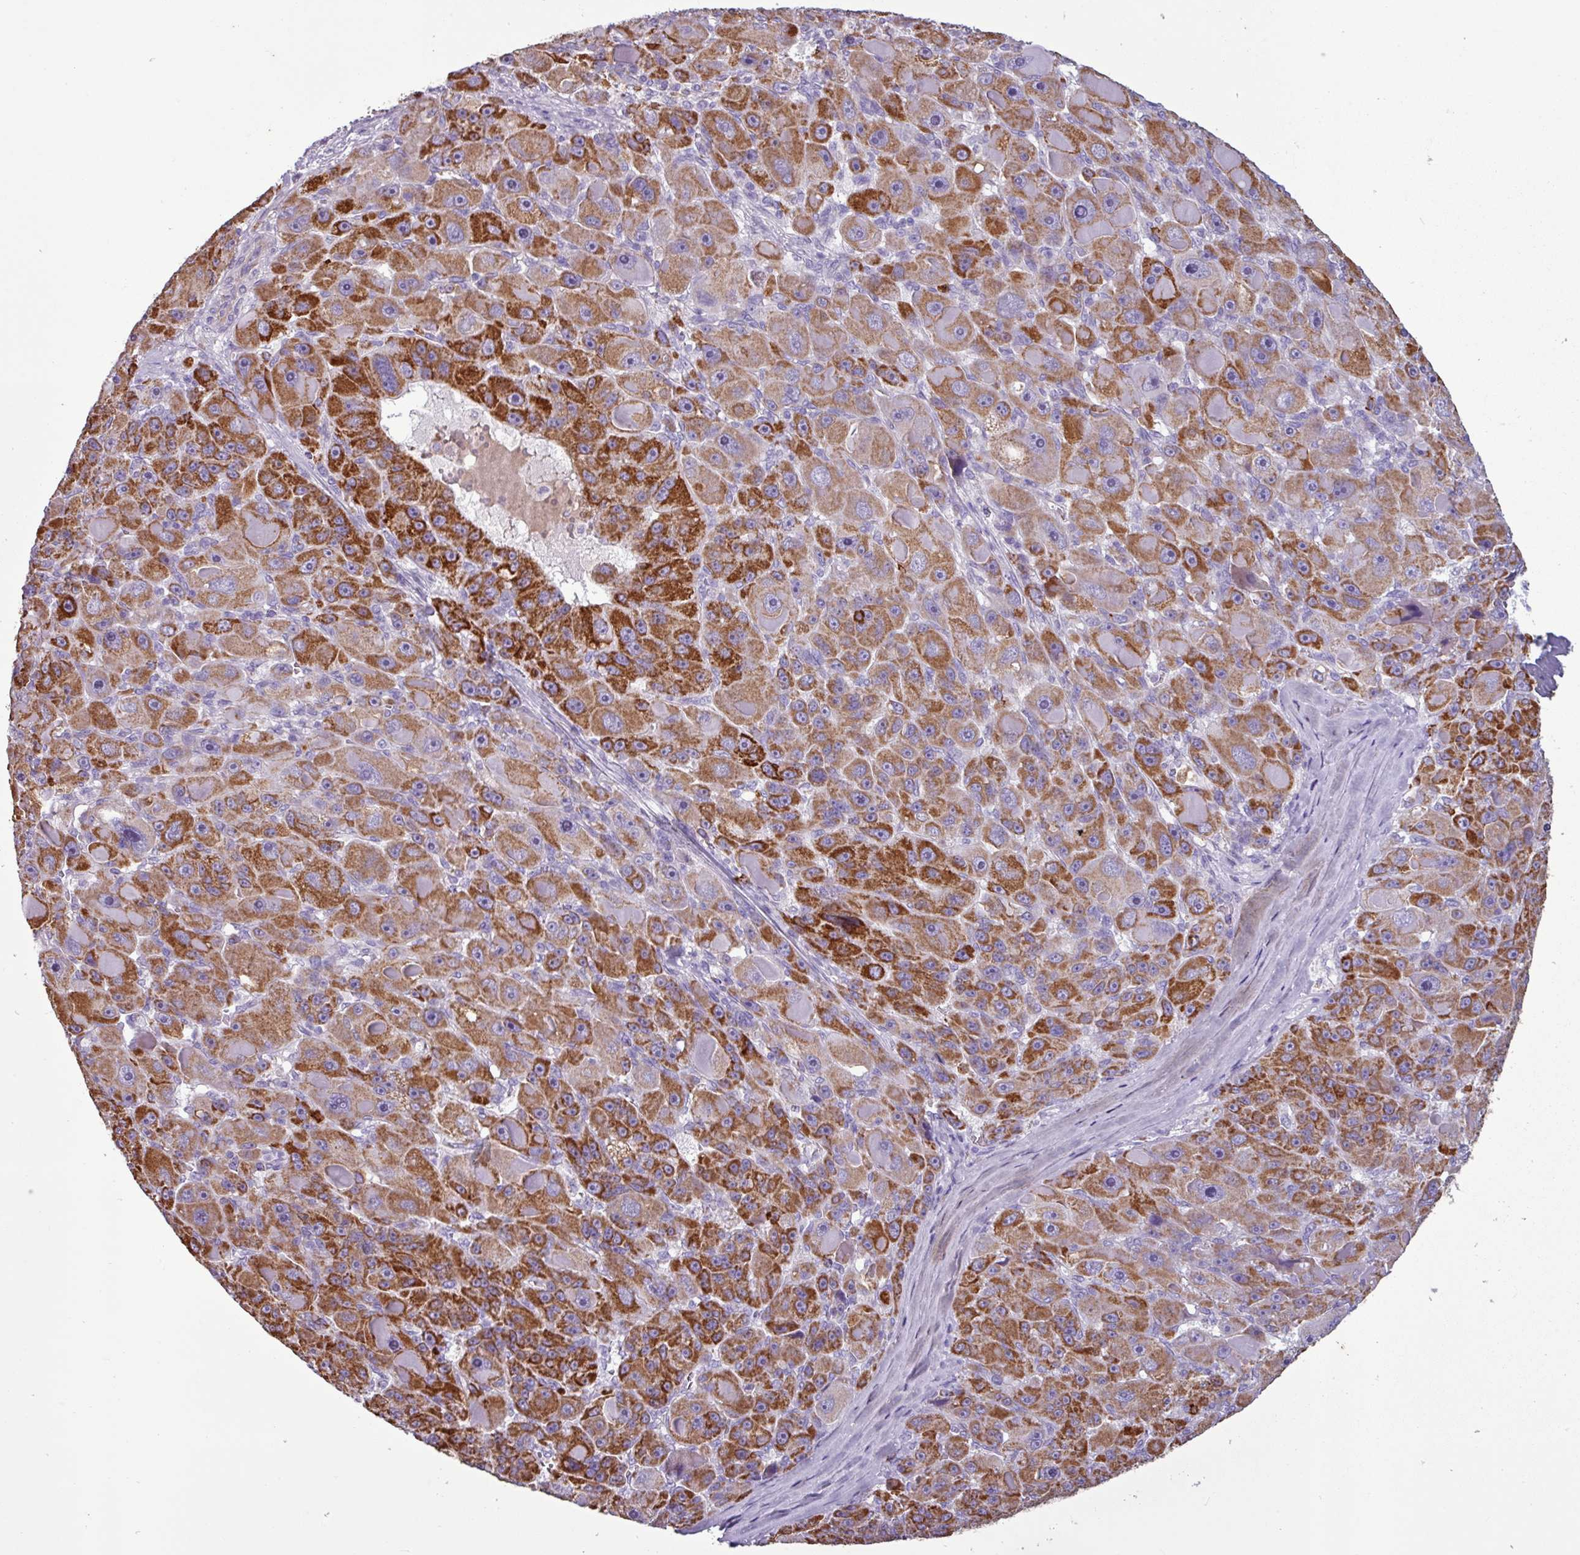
{"staining": {"intensity": "strong", "quantity": ">75%", "location": "cytoplasmic/membranous"}, "tissue": "liver cancer", "cell_type": "Tumor cells", "image_type": "cancer", "snomed": [{"axis": "morphology", "description": "Carcinoma, Hepatocellular, NOS"}, {"axis": "topography", "description": "Liver"}], "caption": "Hepatocellular carcinoma (liver) was stained to show a protein in brown. There is high levels of strong cytoplasmic/membranous expression in approximately >75% of tumor cells.", "gene": "CD8A", "patient": {"sex": "male", "age": 76}}